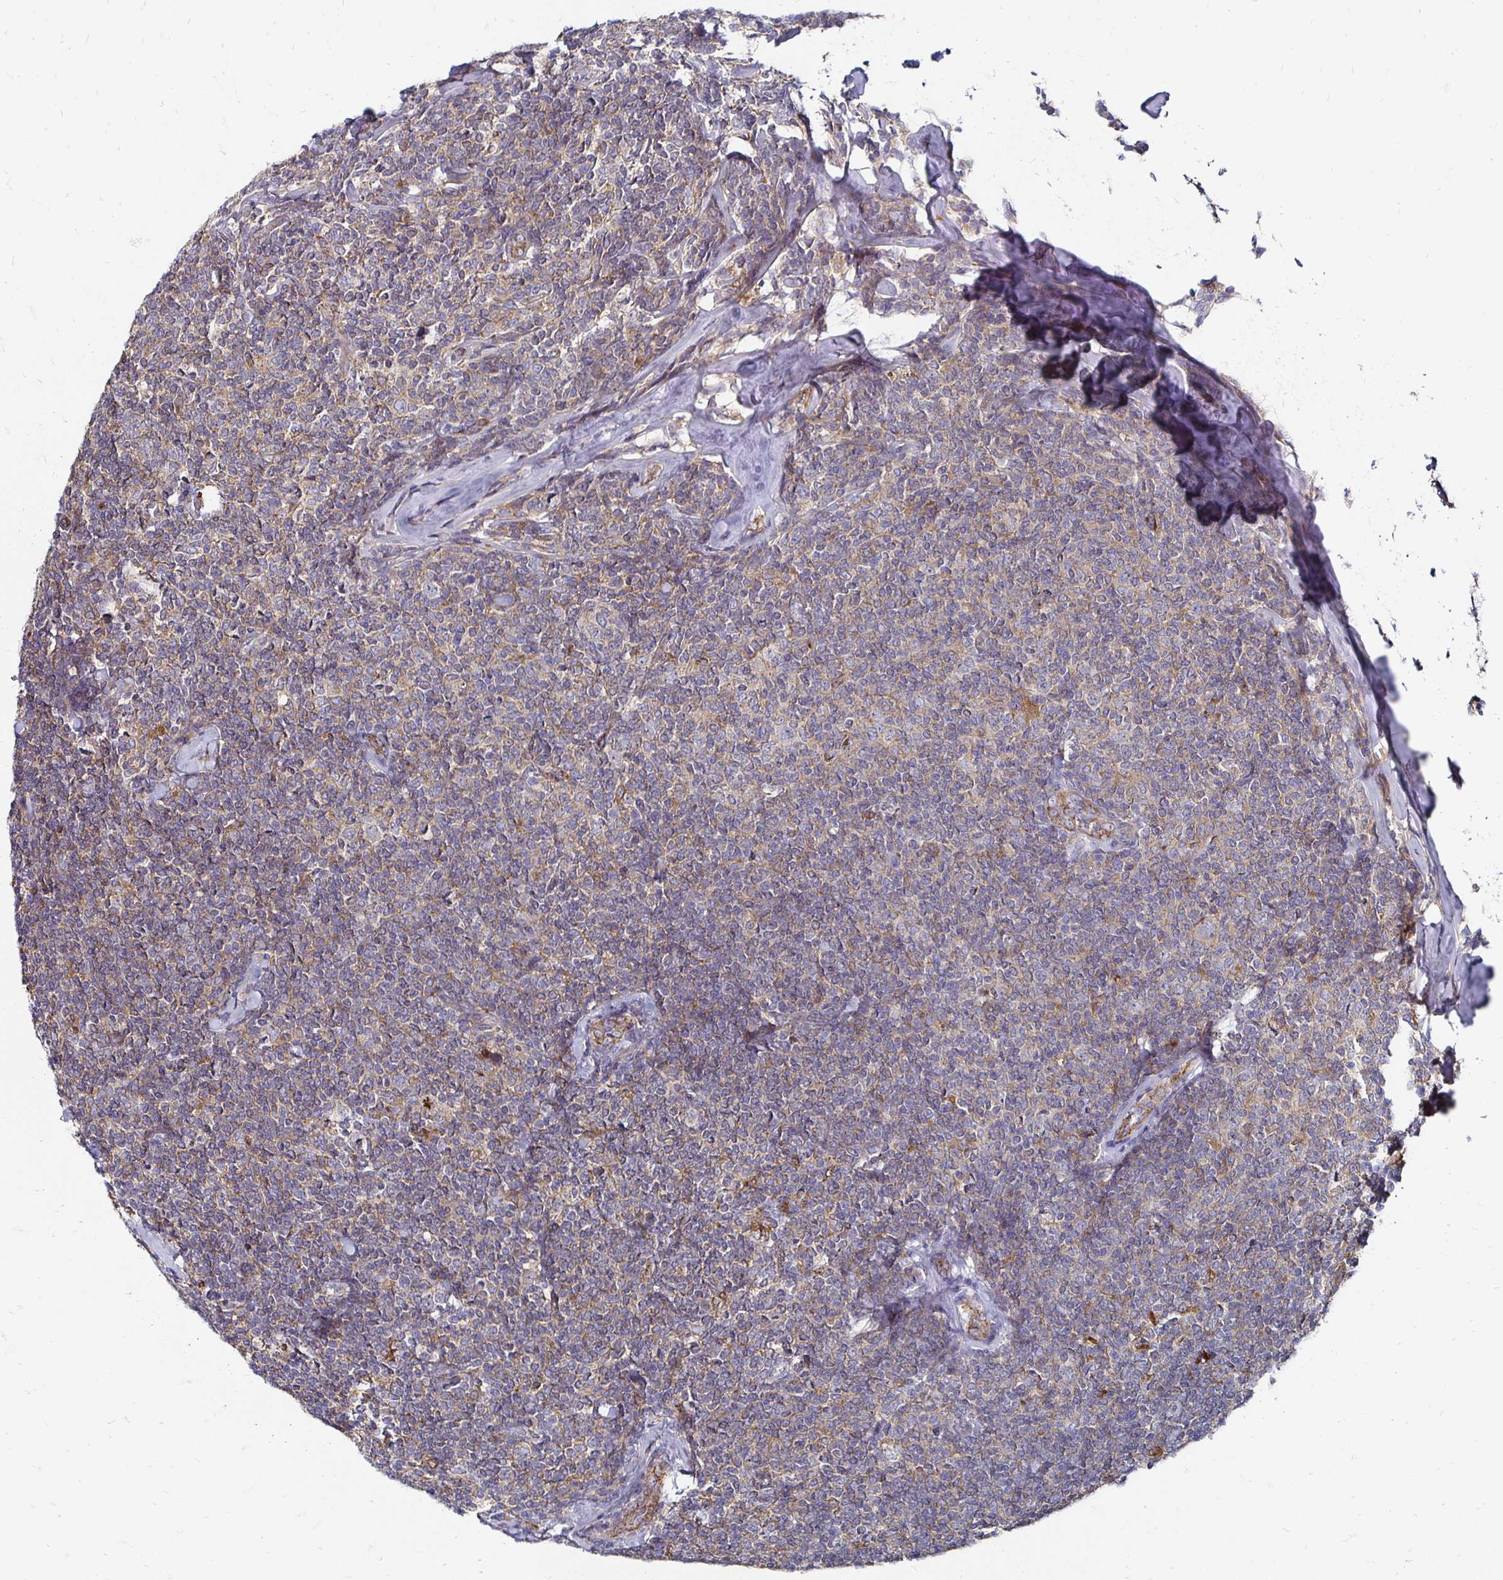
{"staining": {"intensity": "weak", "quantity": "25%-75%", "location": "cytoplasmic/membranous"}, "tissue": "lymphoma", "cell_type": "Tumor cells", "image_type": "cancer", "snomed": [{"axis": "morphology", "description": "Malignant lymphoma, non-Hodgkin's type, Low grade"}, {"axis": "topography", "description": "Lymph node"}], "caption": "A high-resolution photomicrograph shows immunohistochemistry (IHC) staining of lymphoma, which displays weak cytoplasmic/membranous staining in approximately 25%-75% of tumor cells.", "gene": "NCSTN", "patient": {"sex": "female", "age": 56}}